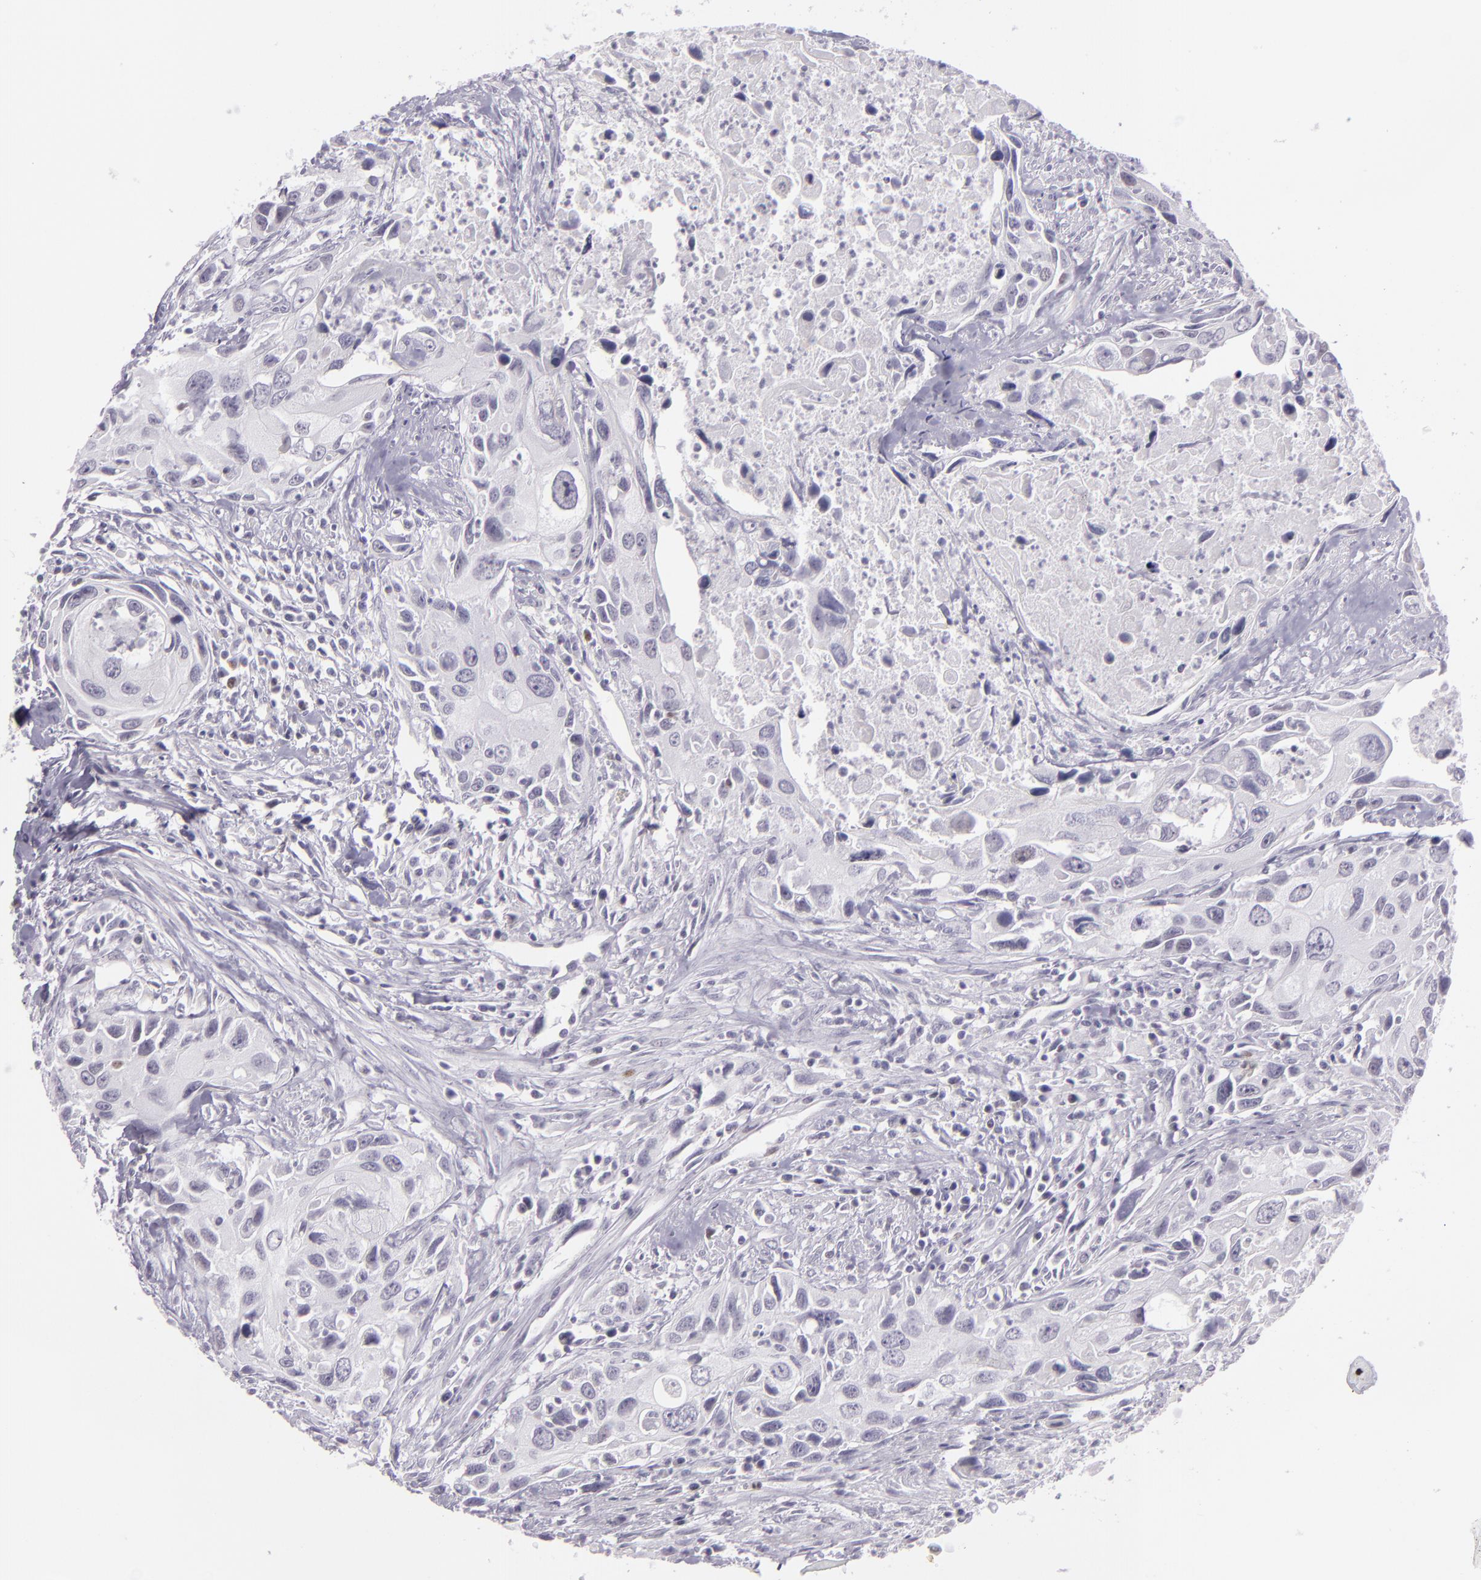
{"staining": {"intensity": "negative", "quantity": "none", "location": "none"}, "tissue": "urothelial cancer", "cell_type": "Tumor cells", "image_type": "cancer", "snomed": [{"axis": "morphology", "description": "Urothelial carcinoma, High grade"}, {"axis": "topography", "description": "Urinary bladder"}], "caption": "High power microscopy image of an immunohistochemistry micrograph of urothelial cancer, revealing no significant expression in tumor cells.", "gene": "MCM3", "patient": {"sex": "male", "age": 71}}